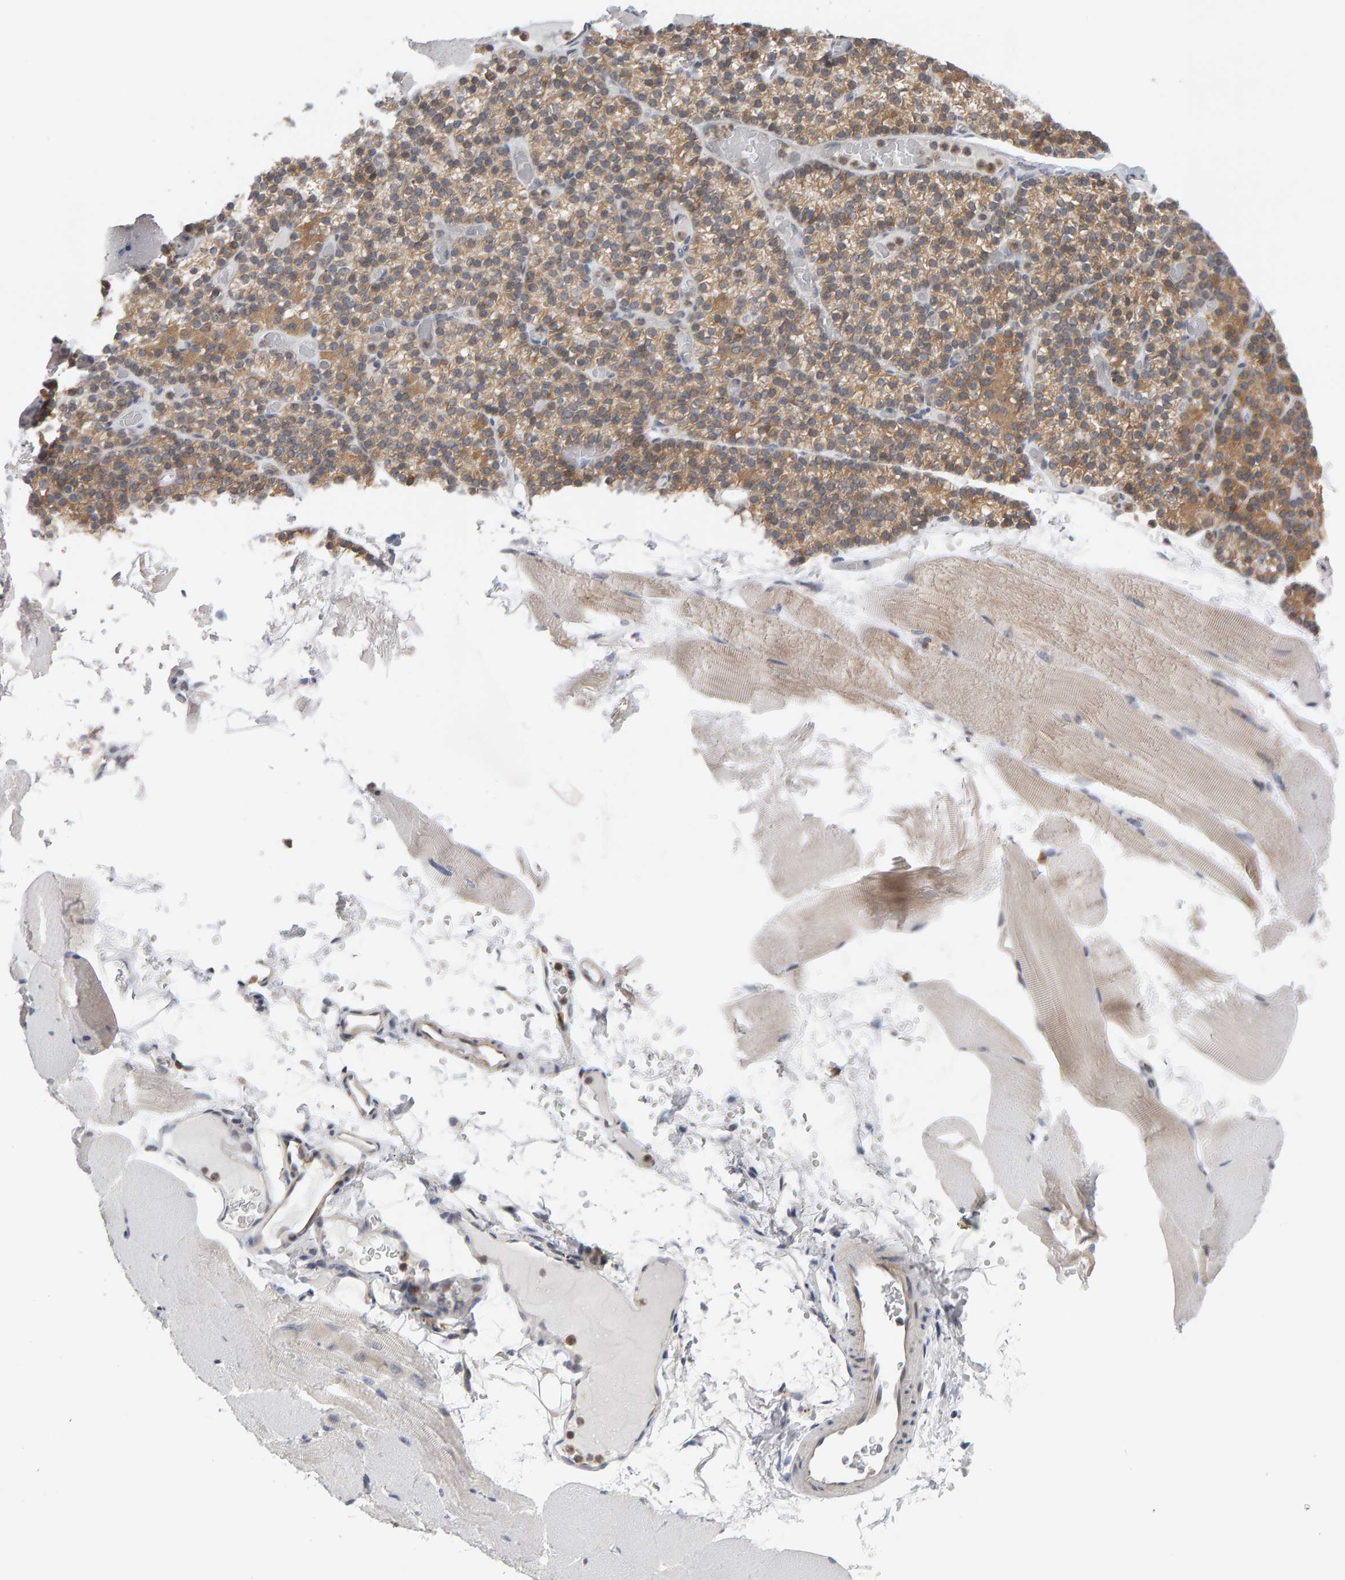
{"staining": {"intensity": "weak", "quantity": "<25%", "location": "cytoplasmic/membranous"}, "tissue": "skeletal muscle", "cell_type": "Myocytes", "image_type": "normal", "snomed": [{"axis": "morphology", "description": "Normal tissue, NOS"}, {"axis": "topography", "description": "Skeletal muscle"}, {"axis": "topography", "description": "Parathyroid gland"}], "caption": "Immunohistochemistry photomicrograph of normal human skeletal muscle stained for a protein (brown), which exhibits no staining in myocytes.", "gene": "MSRA", "patient": {"sex": "female", "age": 37}}